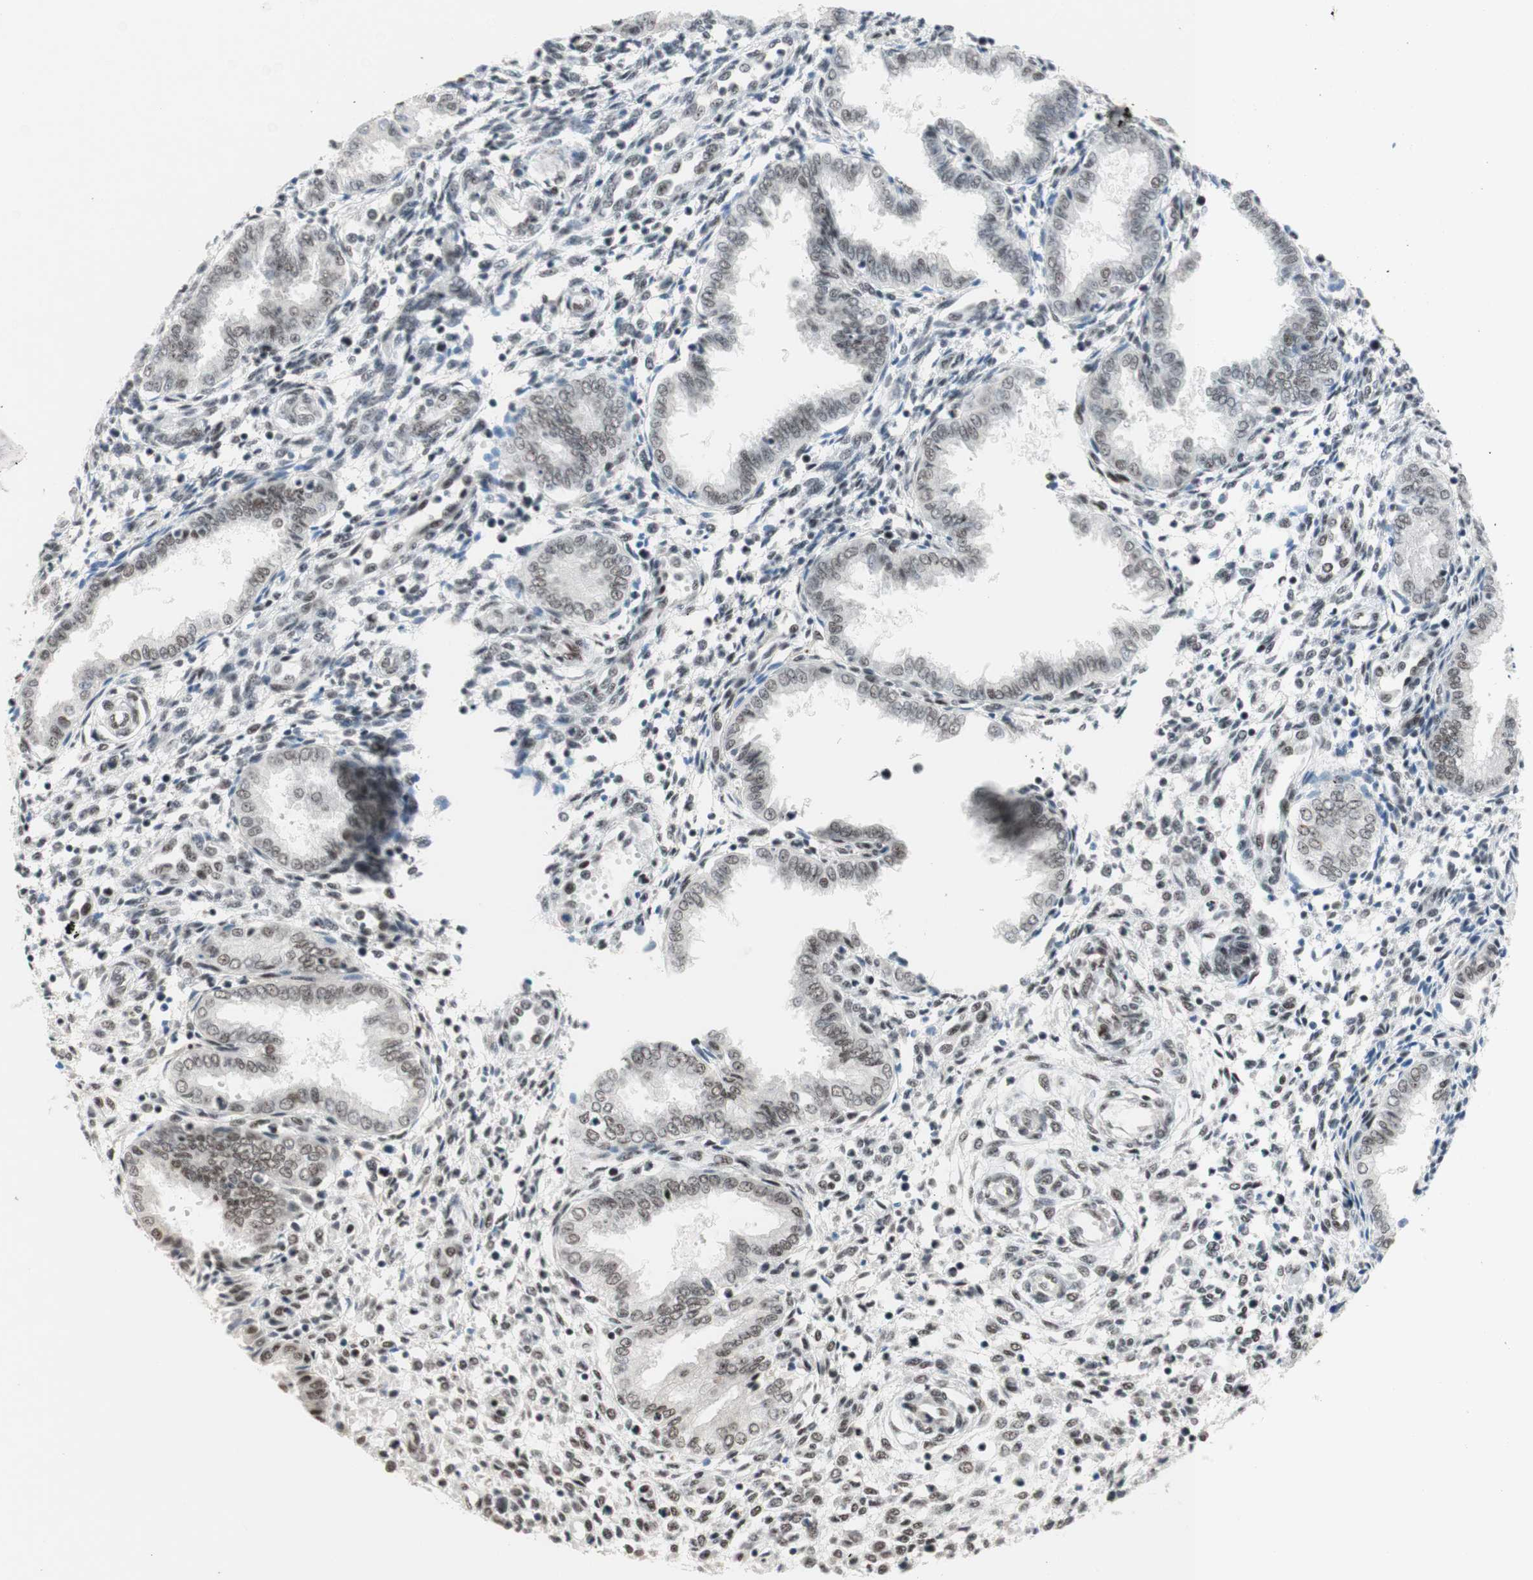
{"staining": {"intensity": "moderate", "quantity": ">75%", "location": "nuclear"}, "tissue": "endometrium", "cell_type": "Cells in endometrial stroma", "image_type": "normal", "snomed": [{"axis": "morphology", "description": "Normal tissue, NOS"}, {"axis": "topography", "description": "Endometrium"}], "caption": "Endometrium stained for a protein (brown) reveals moderate nuclear positive staining in approximately >75% of cells in endometrial stroma.", "gene": "PRPF19", "patient": {"sex": "female", "age": 33}}